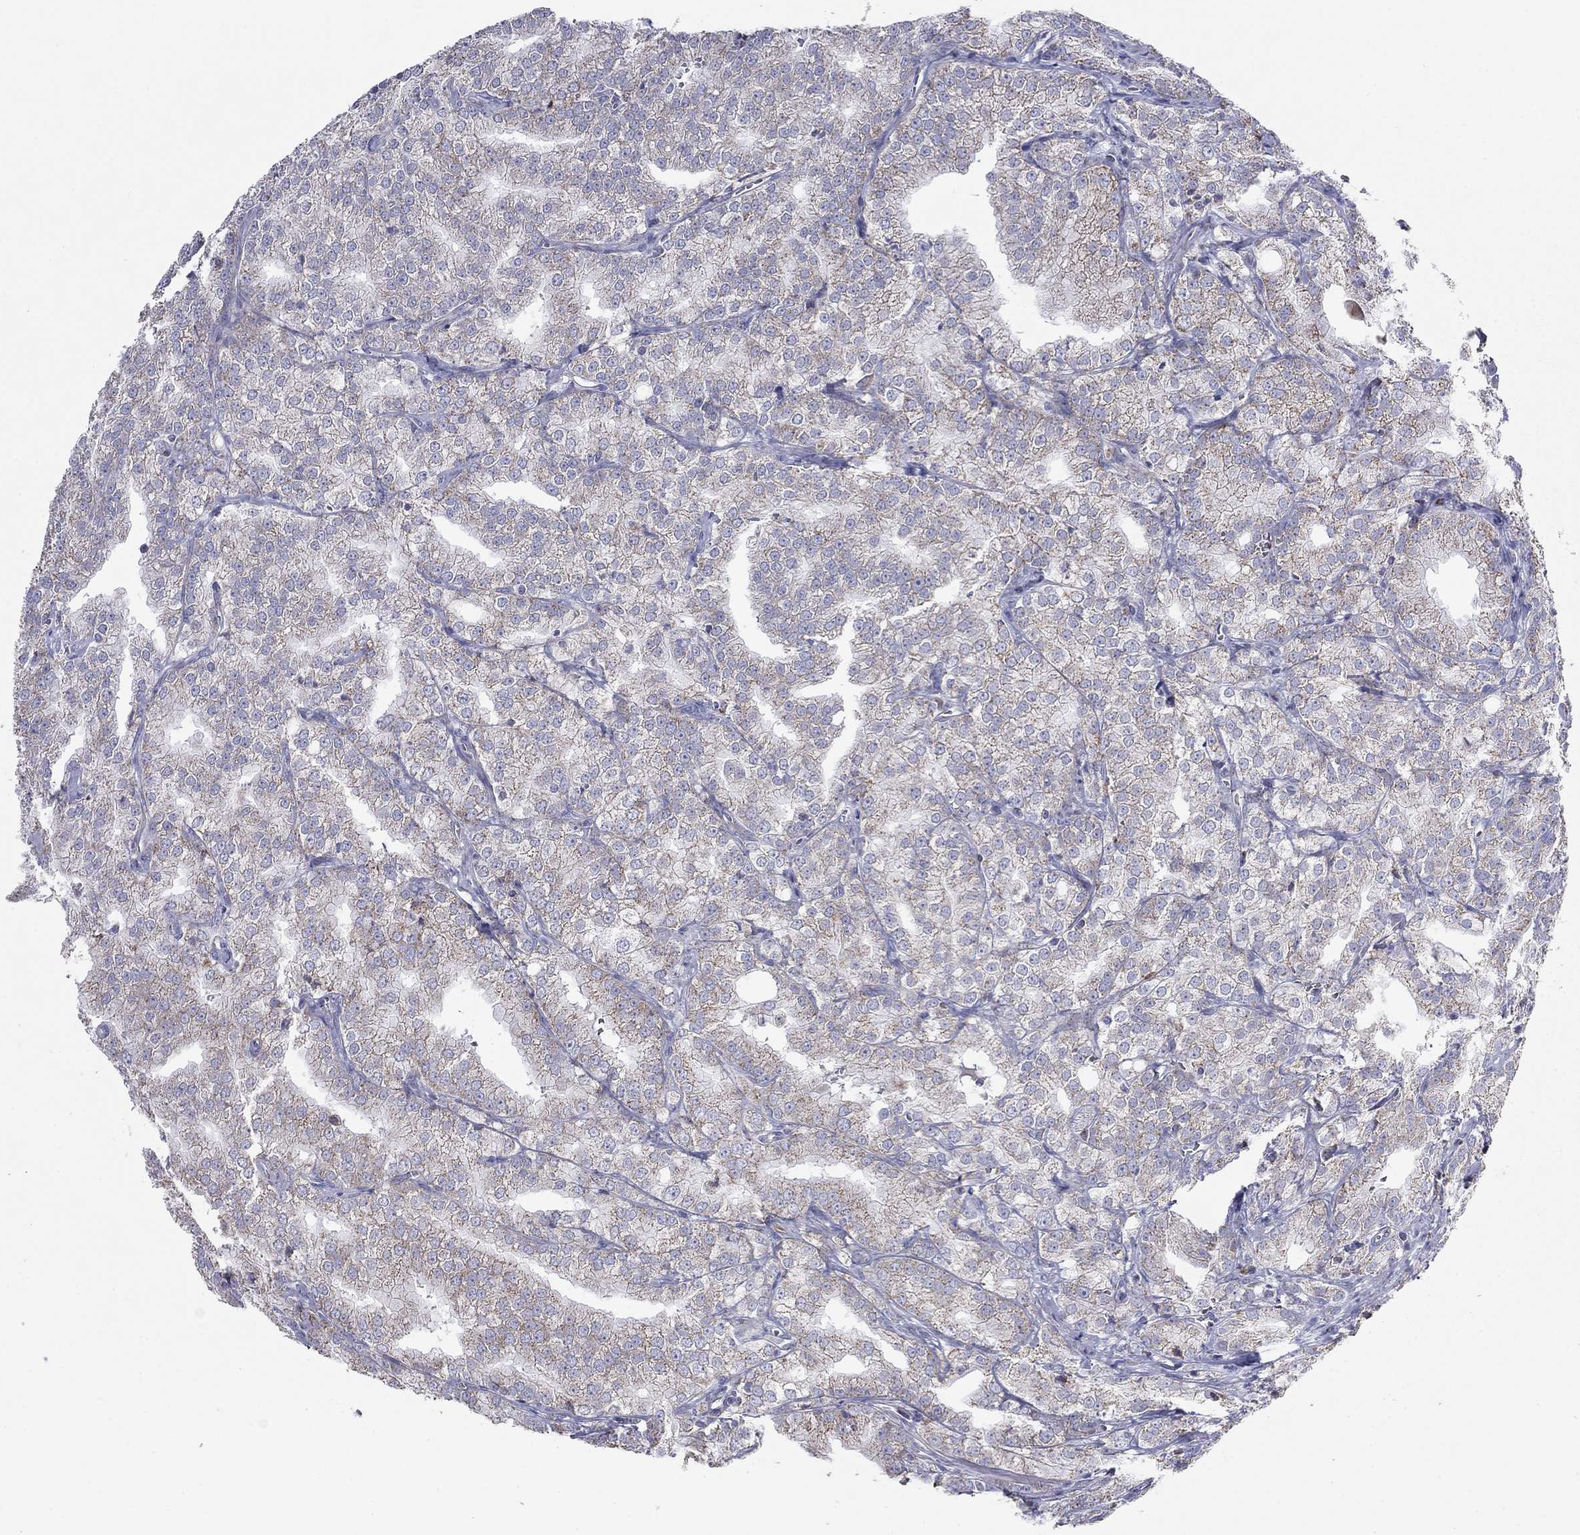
{"staining": {"intensity": "negative", "quantity": "none", "location": "none"}, "tissue": "prostate cancer", "cell_type": "Tumor cells", "image_type": "cancer", "snomed": [{"axis": "morphology", "description": "Adenocarcinoma, NOS"}, {"axis": "topography", "description": "Prostate"}], "caption": "An immunohistochemistry histopathology image of prostate cancer is shown. There is no staining in tumor cells of prostate cancer. (Immunohistochemistry, brightfield microscopy, high magnification).", "gene": "NDUFA4L2", "patient": {"sex": "male", "age": 70}}